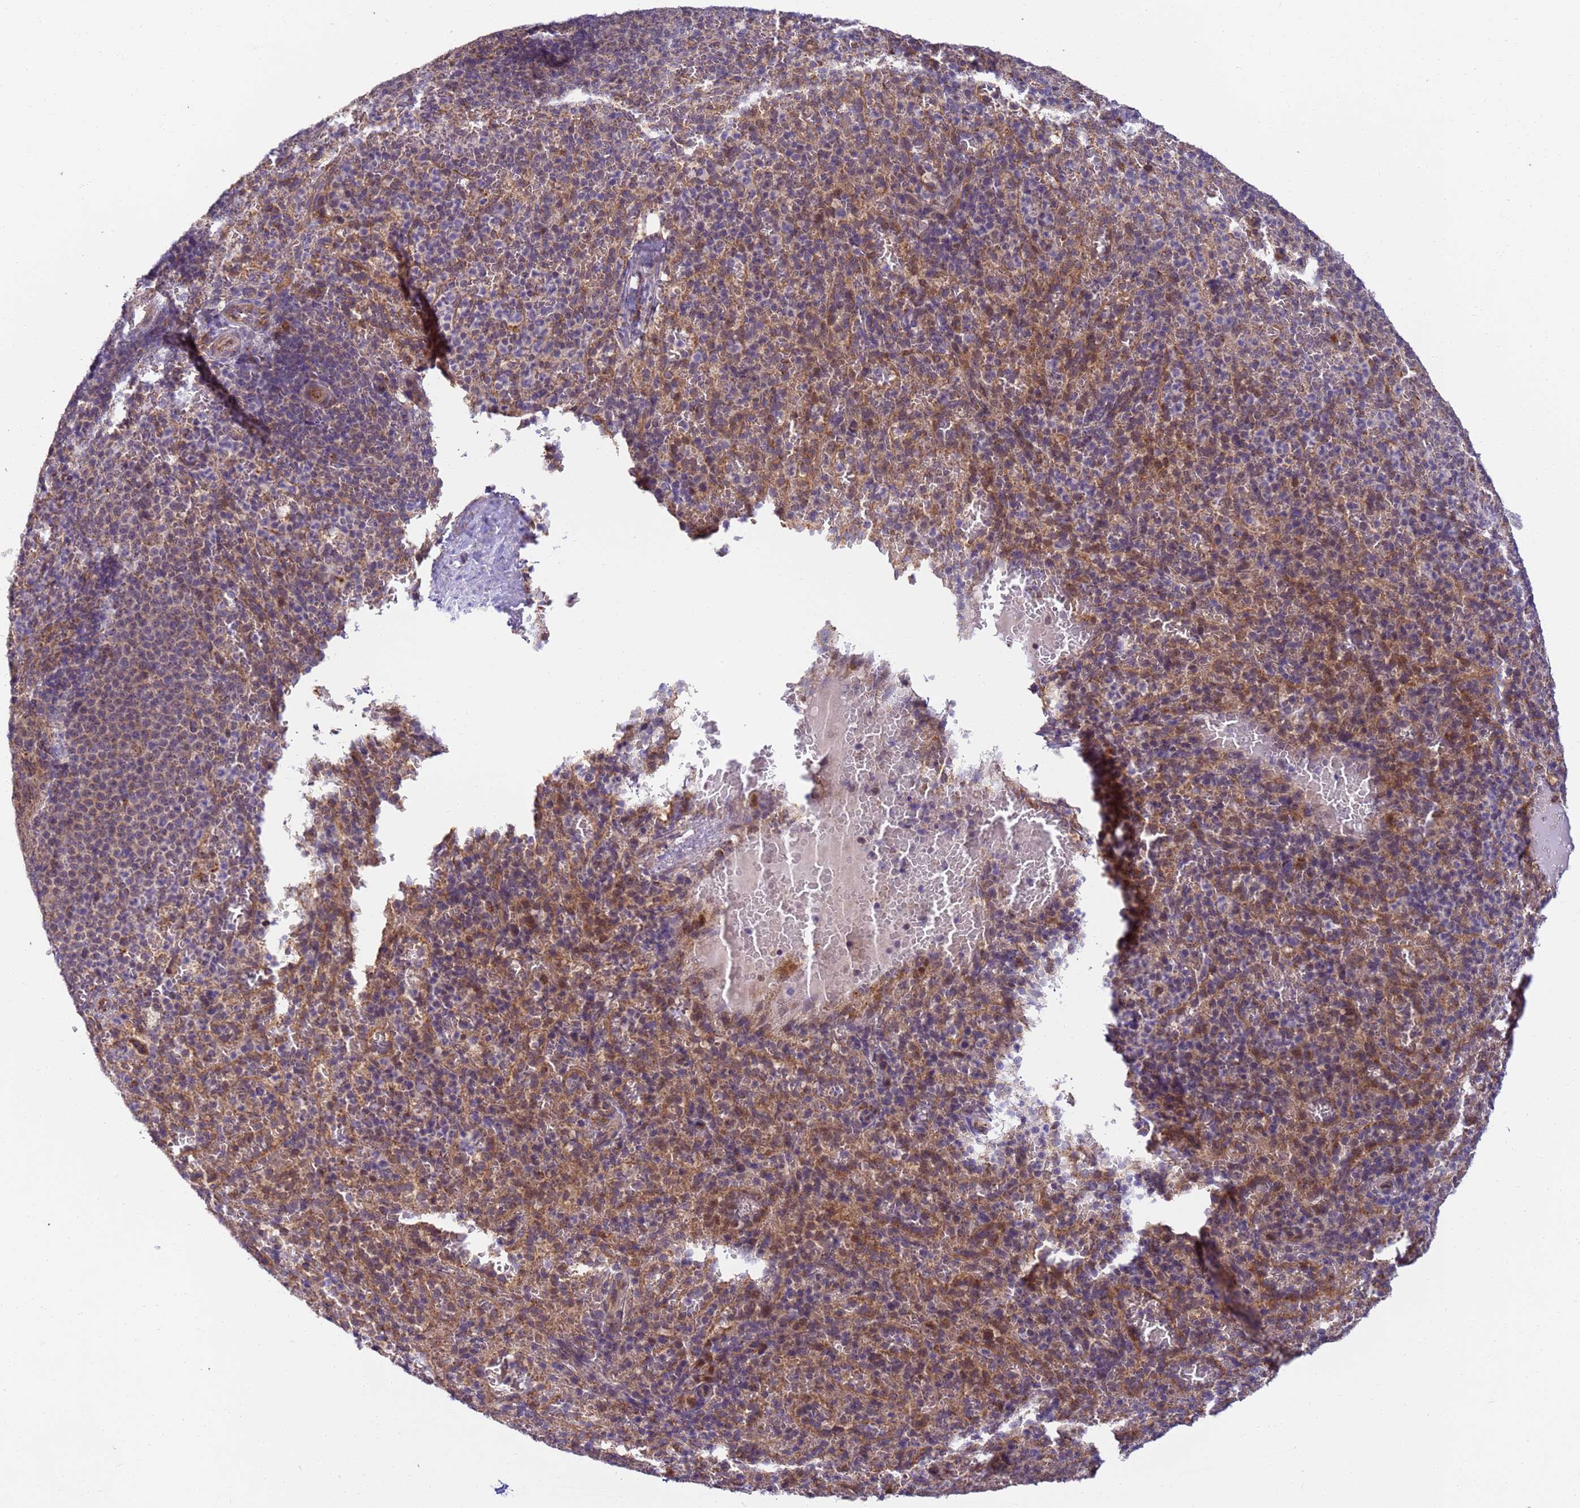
{"staining": {"intensity": "moderate", "quantity": "25%-75%", "location": "cytoplasmic/membranous"}, "tissue": "spleen", "cell_type": "Cells in red pulp", "image_type": "normal", "snomed": [{"axis": "morphology", "description": "Normal tissue, NOS"}, {"axis": "topography", "description": "Spleen"}], "caption": "High-power microscopy captured an immunohistochemistry micrograph of unremarkable spleen, revealing moderate cytoplasmic/membranous staining in about 25%-75% of cells in red pulp.", "gene": "RAPGEF3", "patient": {"sex": "female", "age": 21}}